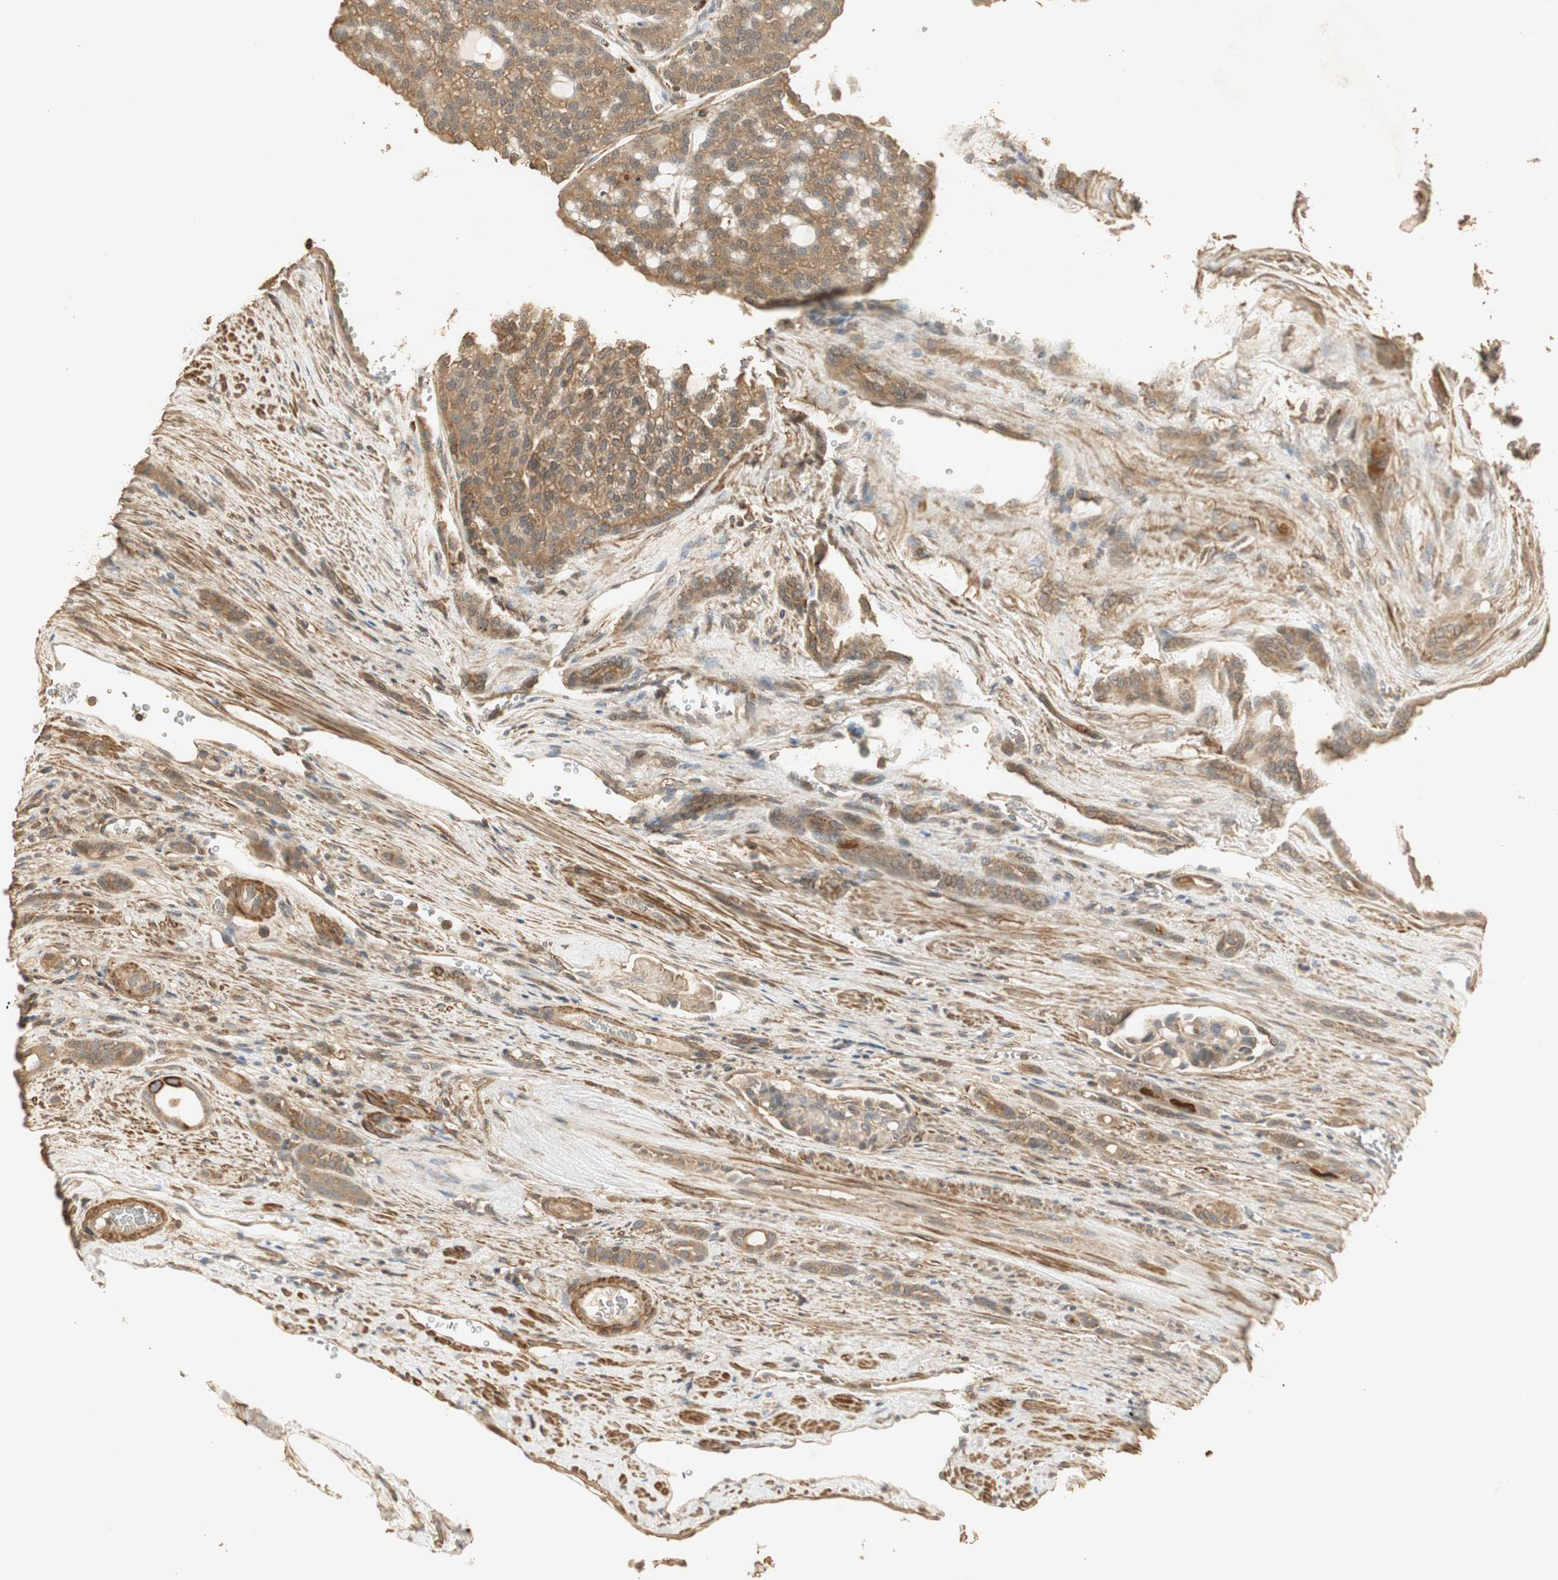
{"staining": {"intensity": "moderate", "quantity": ">75%", "location": "cytoplasmic/membranous"}, "tissue": "renal cancer", "cell_type": "Tumor cells", "image_type": "cancer", "snomed": [{"axis": "morphology", "description": "Adenocarcinoma, NOS"}, {"axis": "topography", "description": "Kidney"}], "caption": "Tumor cells demonstrate medium levels of moderate cytoplasmic/membranous positivity in about >75% of cells in human adenocarcinoma (renal). (Stains: DAB (3,3'-diaminobenzidine) in brown, nuclei in blue, Microscopy: brightfield microscopy at high magnification).", "gene": "USP2", "patient": {"sex": "male", "age": 63}}